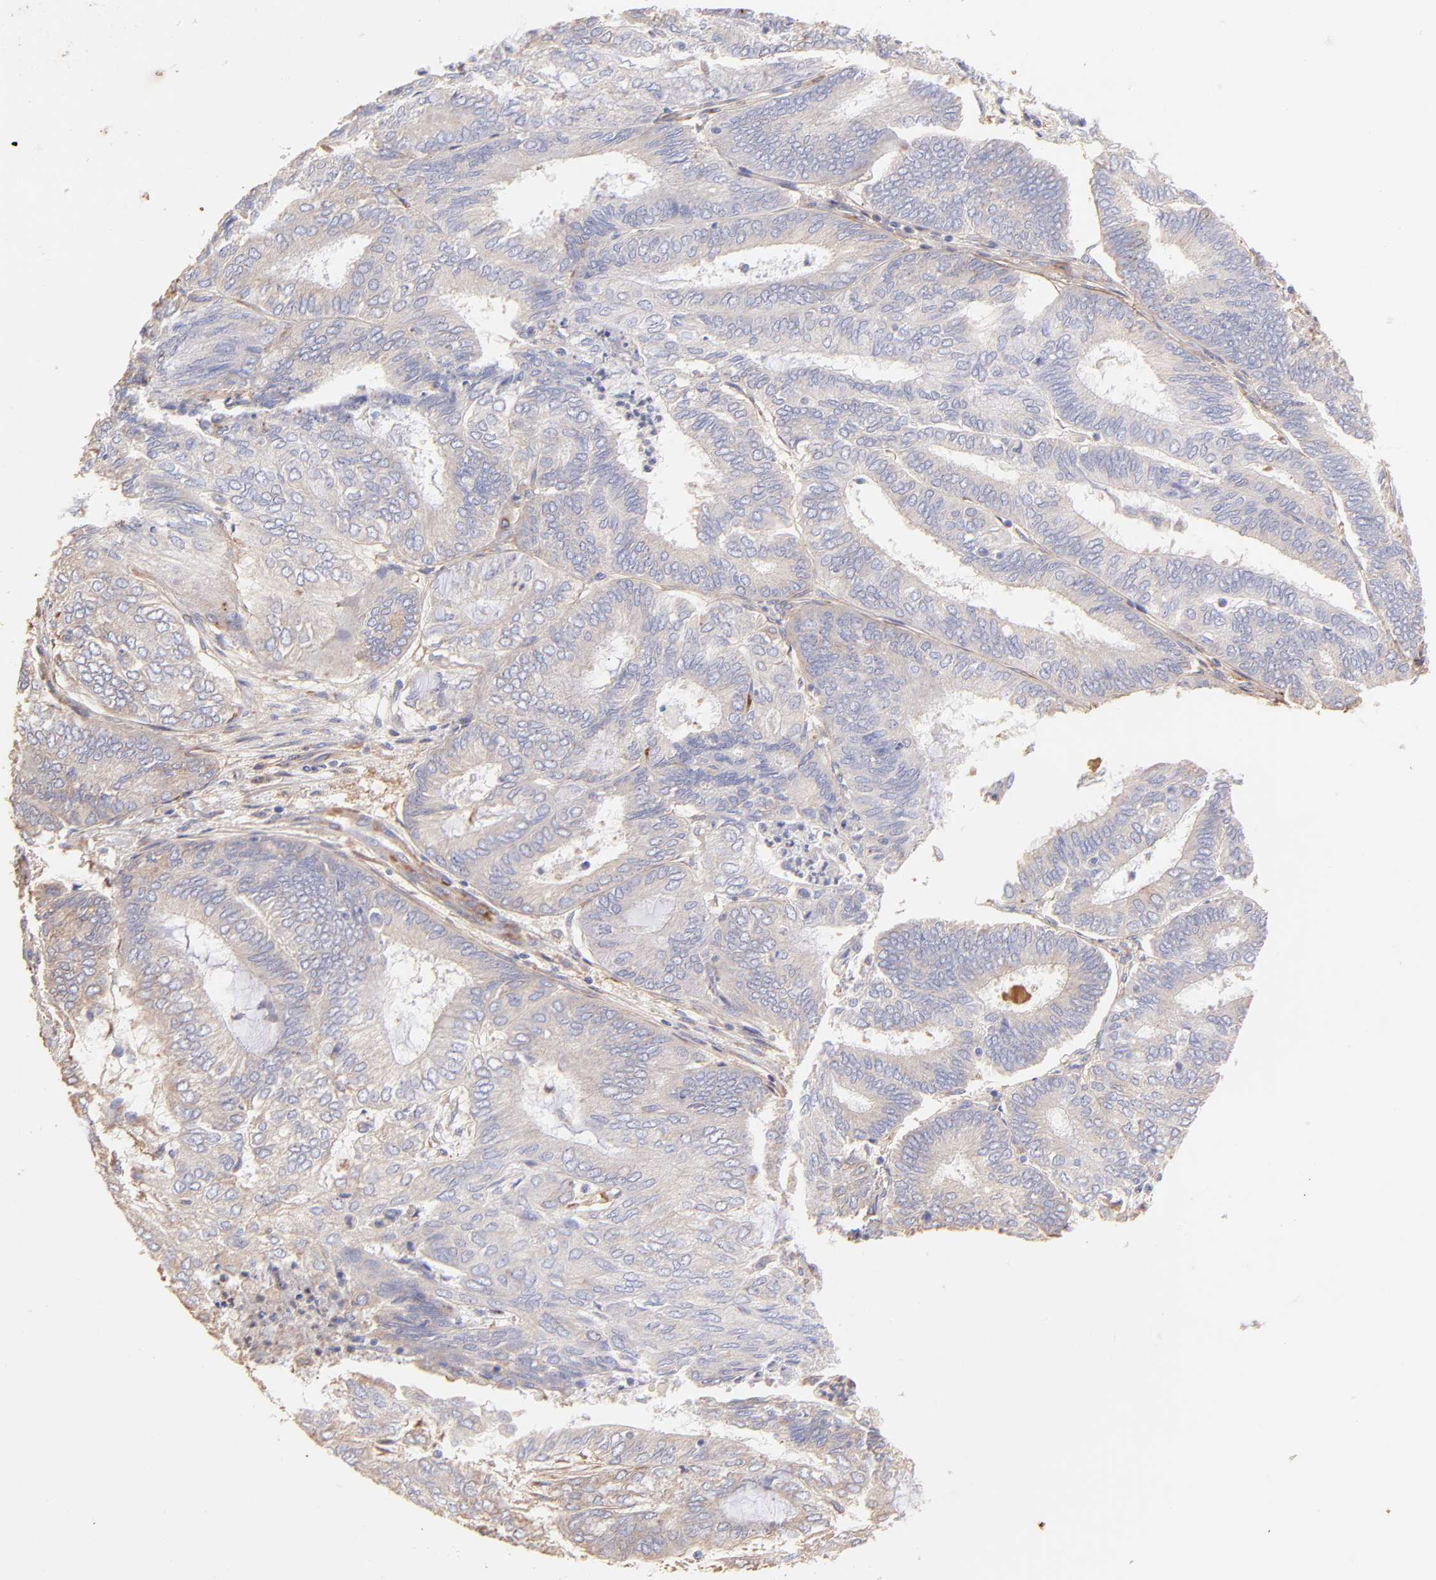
{"staining": {"intensity": "weak", "quantity": ">75%", "location": "cytoplasmic/membranous"}, "tissue": "endometrial cancer", "cell_type": "Tumor cells", "image_type": "cancer", "snomed": [{"axis": "morphology", "description": "Adenocarcinoma, NOS"}, {"axis": "topography", "description": "Endometrium"}], "caption": "Brown immunohistochemical staining in human endometrial adenocarcinoma displays weak cytoplasmic/membranous positivity in approximately >75% of tumor cells. (DAB (3,3'-diaminobenzidine) IHC with brightfield microscopy, high magnification).", "gene": "BGN", "patient": {"sex": "female", "age": 59}}